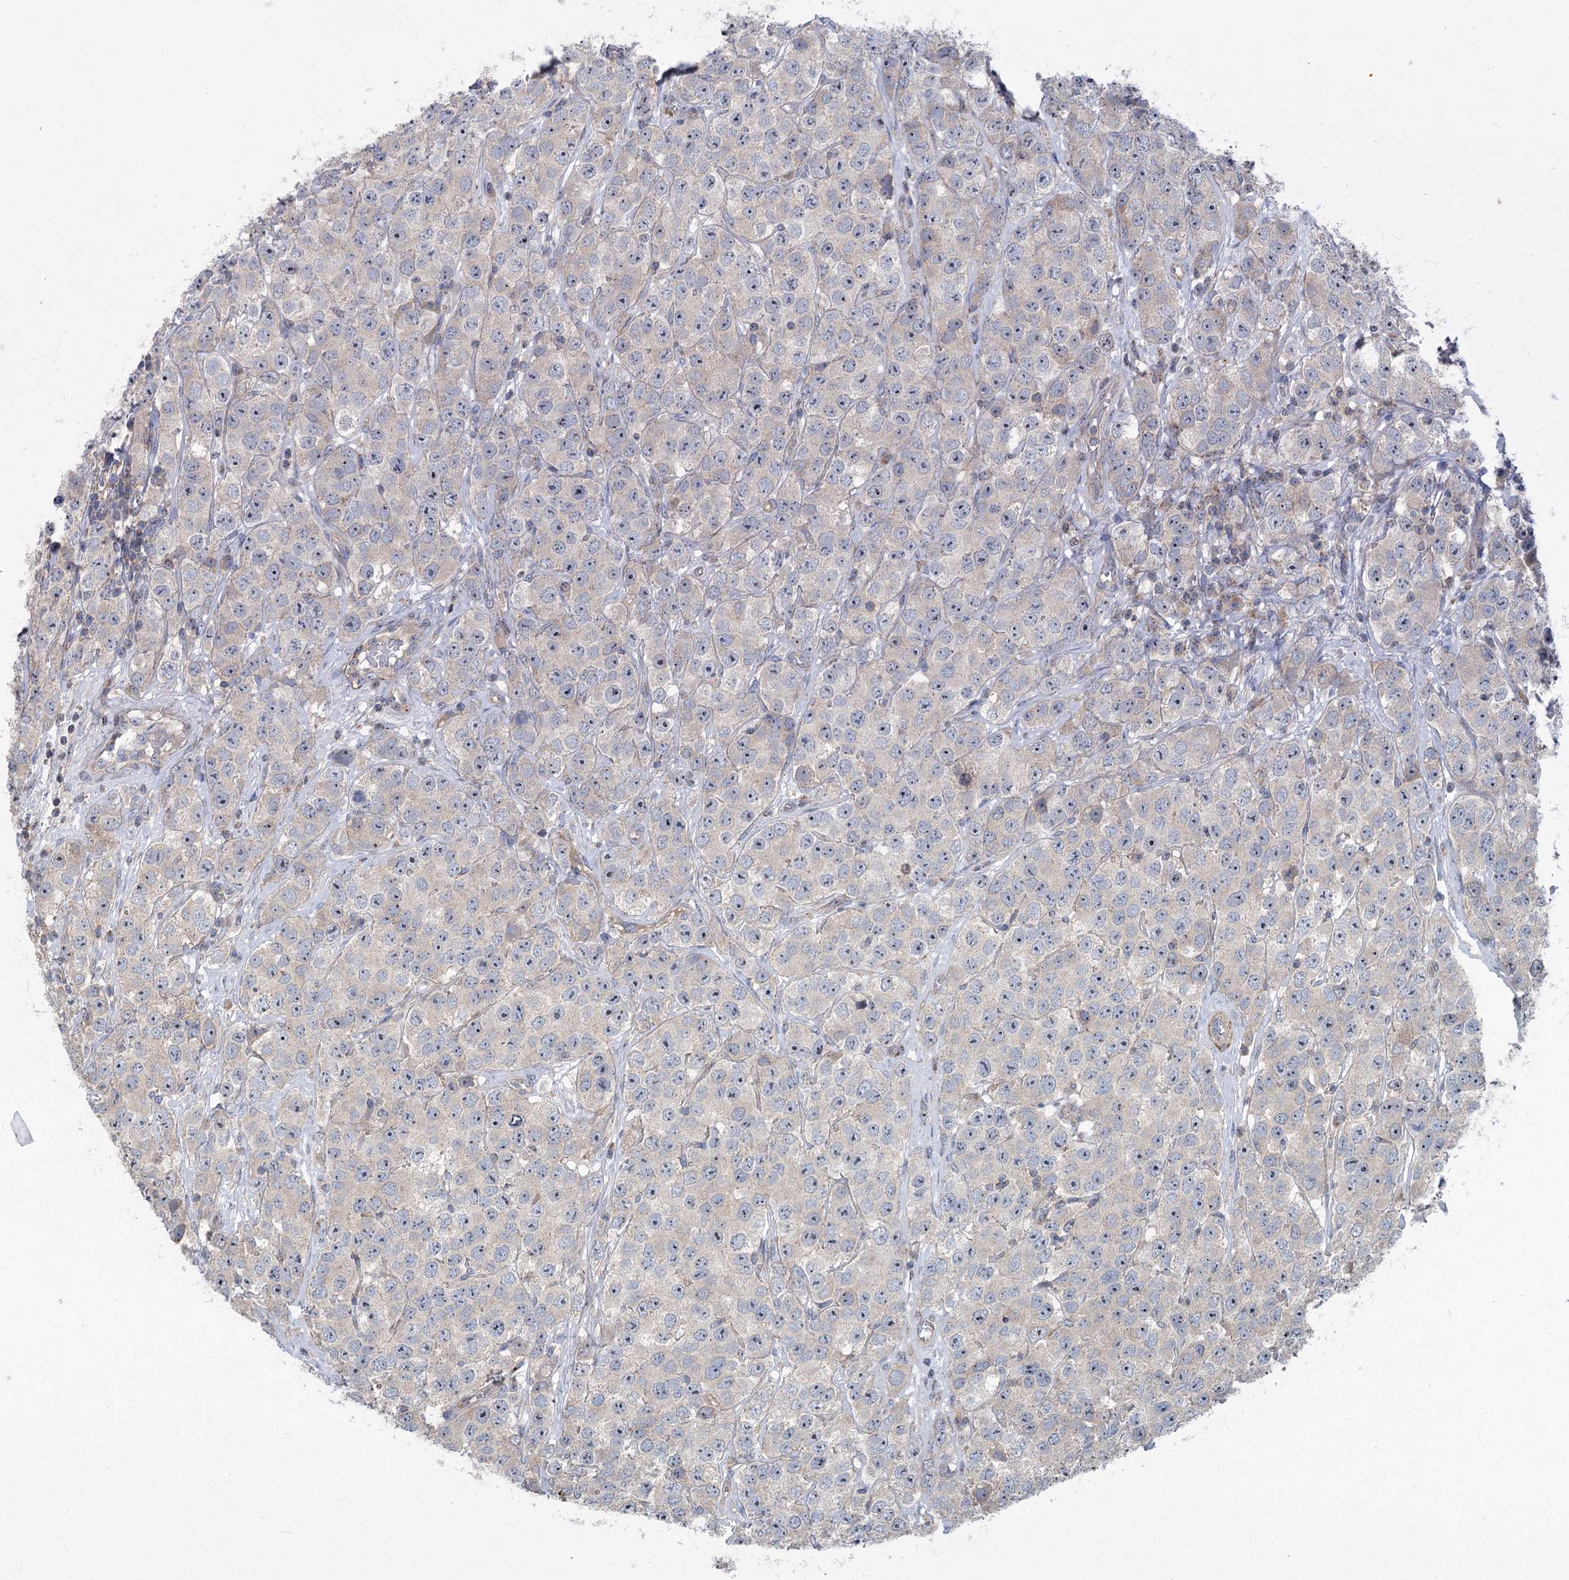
{"staining": {"intensity": "negative", "quantity": "none", "location": "none"}, "tissue": "testis cancer", "cell_type": "Tumor cells", "image_type": "cancer", "snomed": [{"axis": "morphology", "description": "Seminoma, NOS"}, {"axis": "topography", "description": "Testis"}], "caption": "DAB immunohistochemical staining of human testis cancer demonstrates no significant positivity in tumor cells.", "gene": "MARK2", "patient": {"sex": "male", "age": 28}}